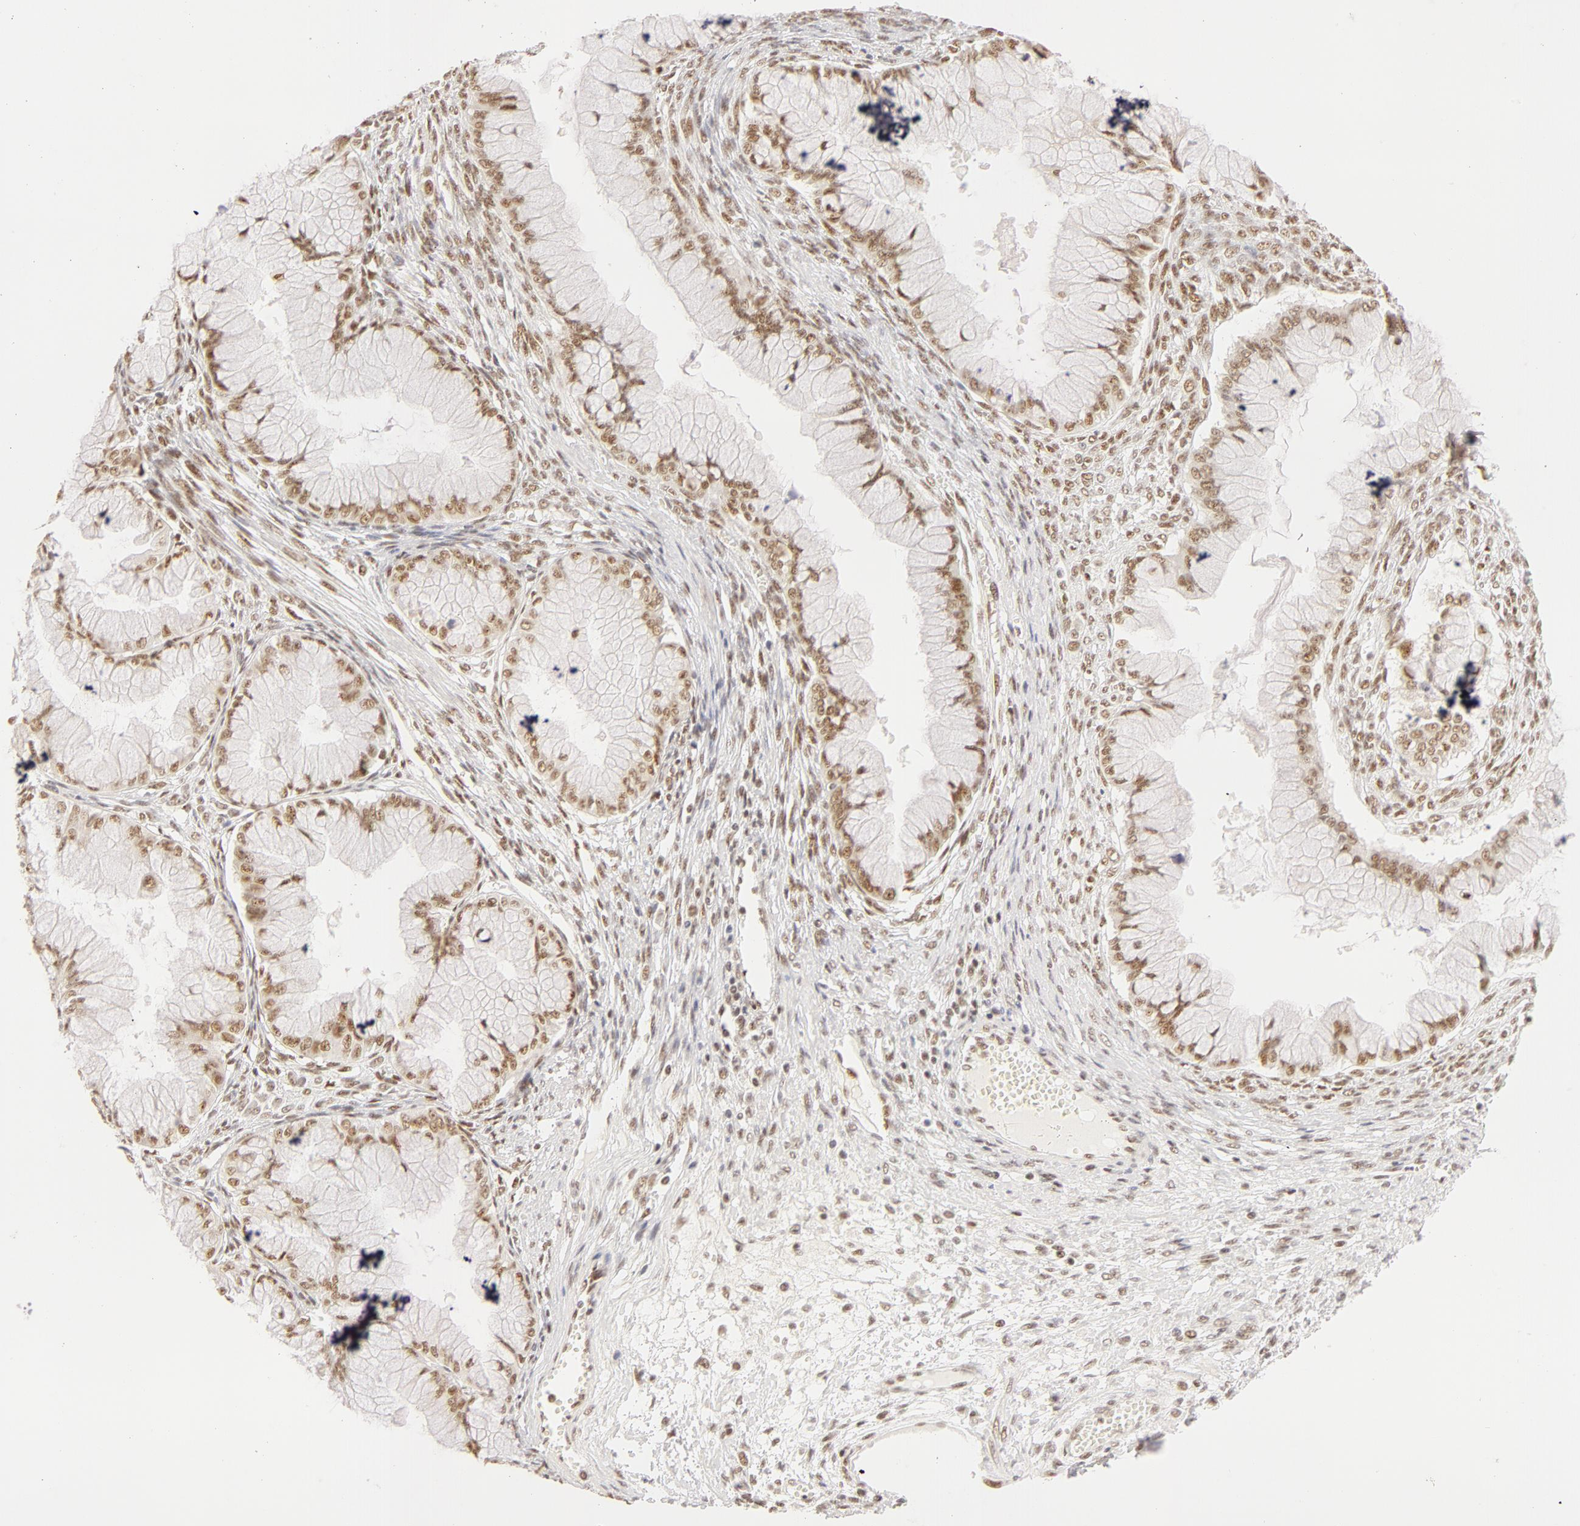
{"staining": {"intensity": "weak", "quantity": ">75%", "location": "nuclear"}, "tissue": "ovarian cancer", "cell_type": "Tumor cells", "image_type": "cancer", "snomed": [{"axis": "morphology", "description": "Cystadenocarcinoma, mucinous, NOS"}, {"axis": "topography", "description": "Ovary"}], "caption": "Ovarian cancer stained with a brown dye displays weak nuclear positive staining in about >75% of tumor cells.", "gene": "RBM39", "patient": {"sex": "female", "age": 63}}